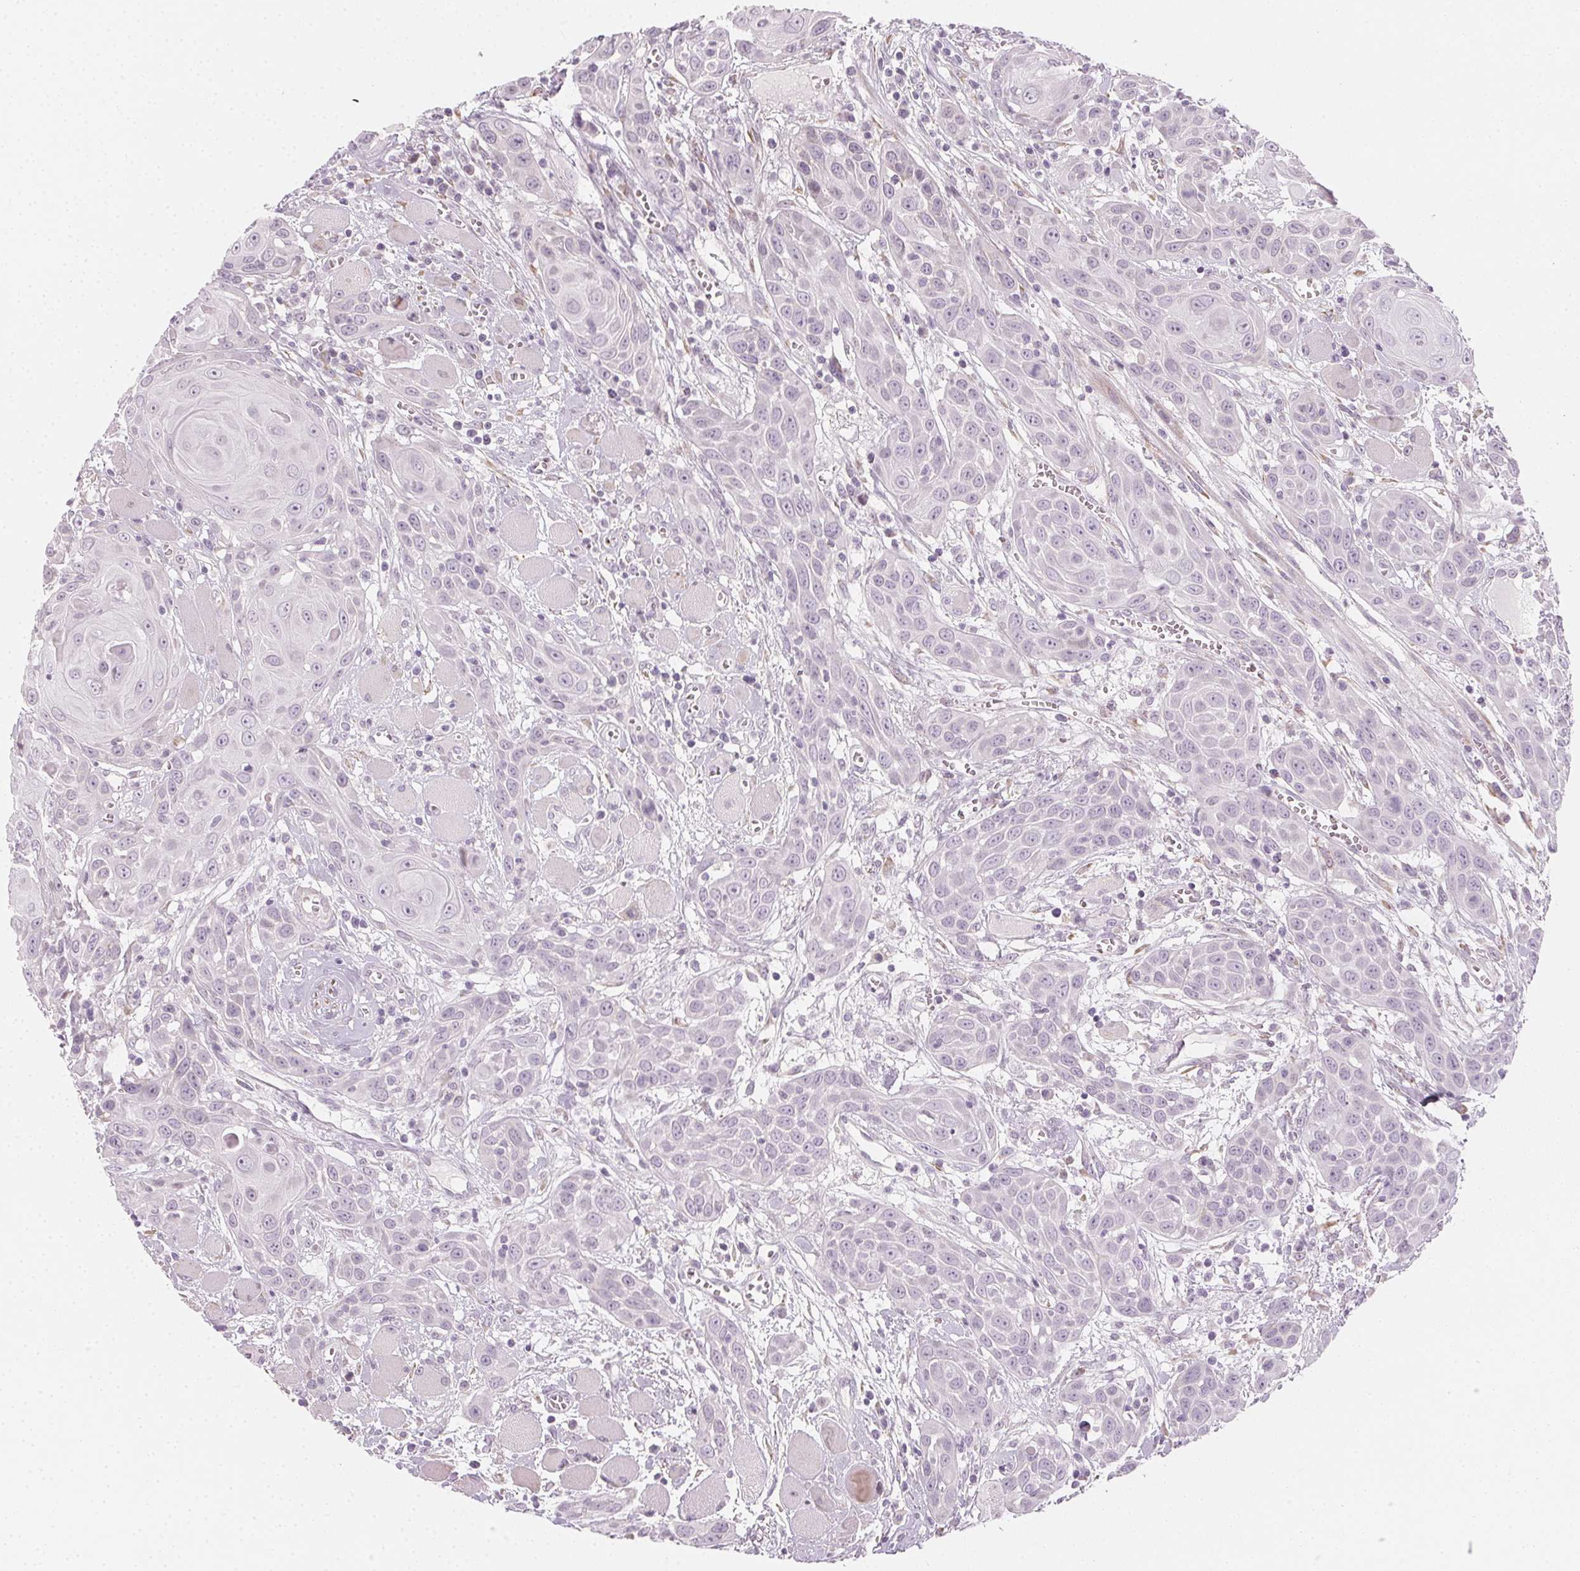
{"staining": {"intensity": "negative", "quantity": "none", "location": "none"}, "tissue": "head and neck cancer", "cell_type": "Tumor cells", "image_type": "cancer", "snomed": [{"axis": "morphology", "description": "Squamous cell carcinoma, NOS"}, {"axis": "topography", "description": "Head-Neck"}], "caption": "IHC image of human squamous cell carcinoma (head and neck) stained for a protein (brown), which demonstrates no staining in tumor cells.", "gene": "CCDC96", "patient": {"sex": "female", "age": 80}}